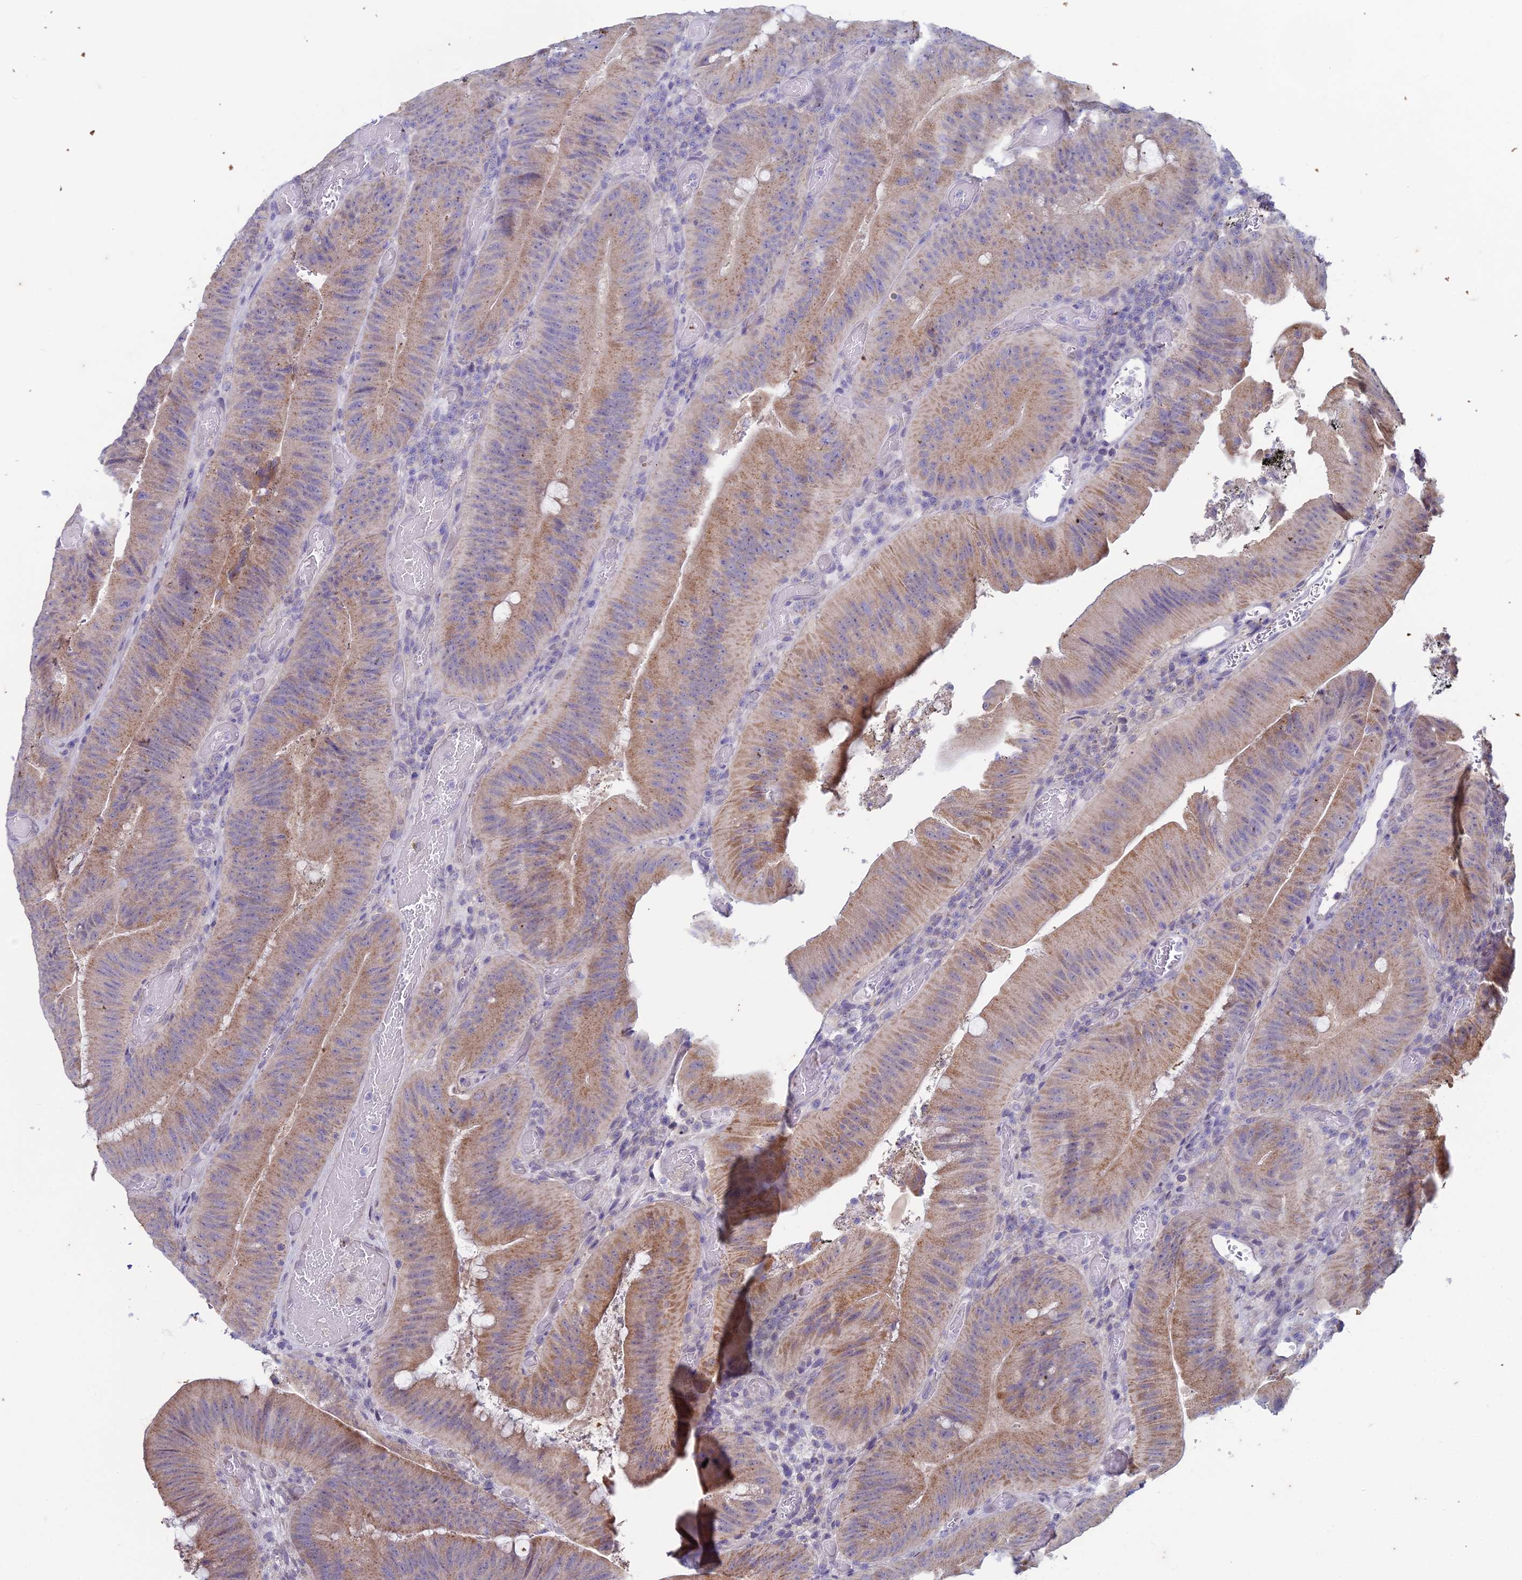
{"staining": {"intensity": "moderate", "quantity": ">75%", "location": "cytoplasmic/membranous"}, "tissue": "colorectal cancer", "cell_type": "Tumor cells", "image_type": "cancer", "snomed": [{"axis": "morphology", "description": "Adenocarcinoma, NOS"}, {"axis": "topography", "description": "Colon"}], "caption": "Brown immunohistochemical staining in colorectal cancer demonstrates moderate cytoplasmic/membranous positivity in approximately >75% of tumor cells. The protein of interest is shown in brown color, while the nuclei are stained blue.", "gene": "EEF2KMT", "patient": {"sex": "female", "age": 43}}